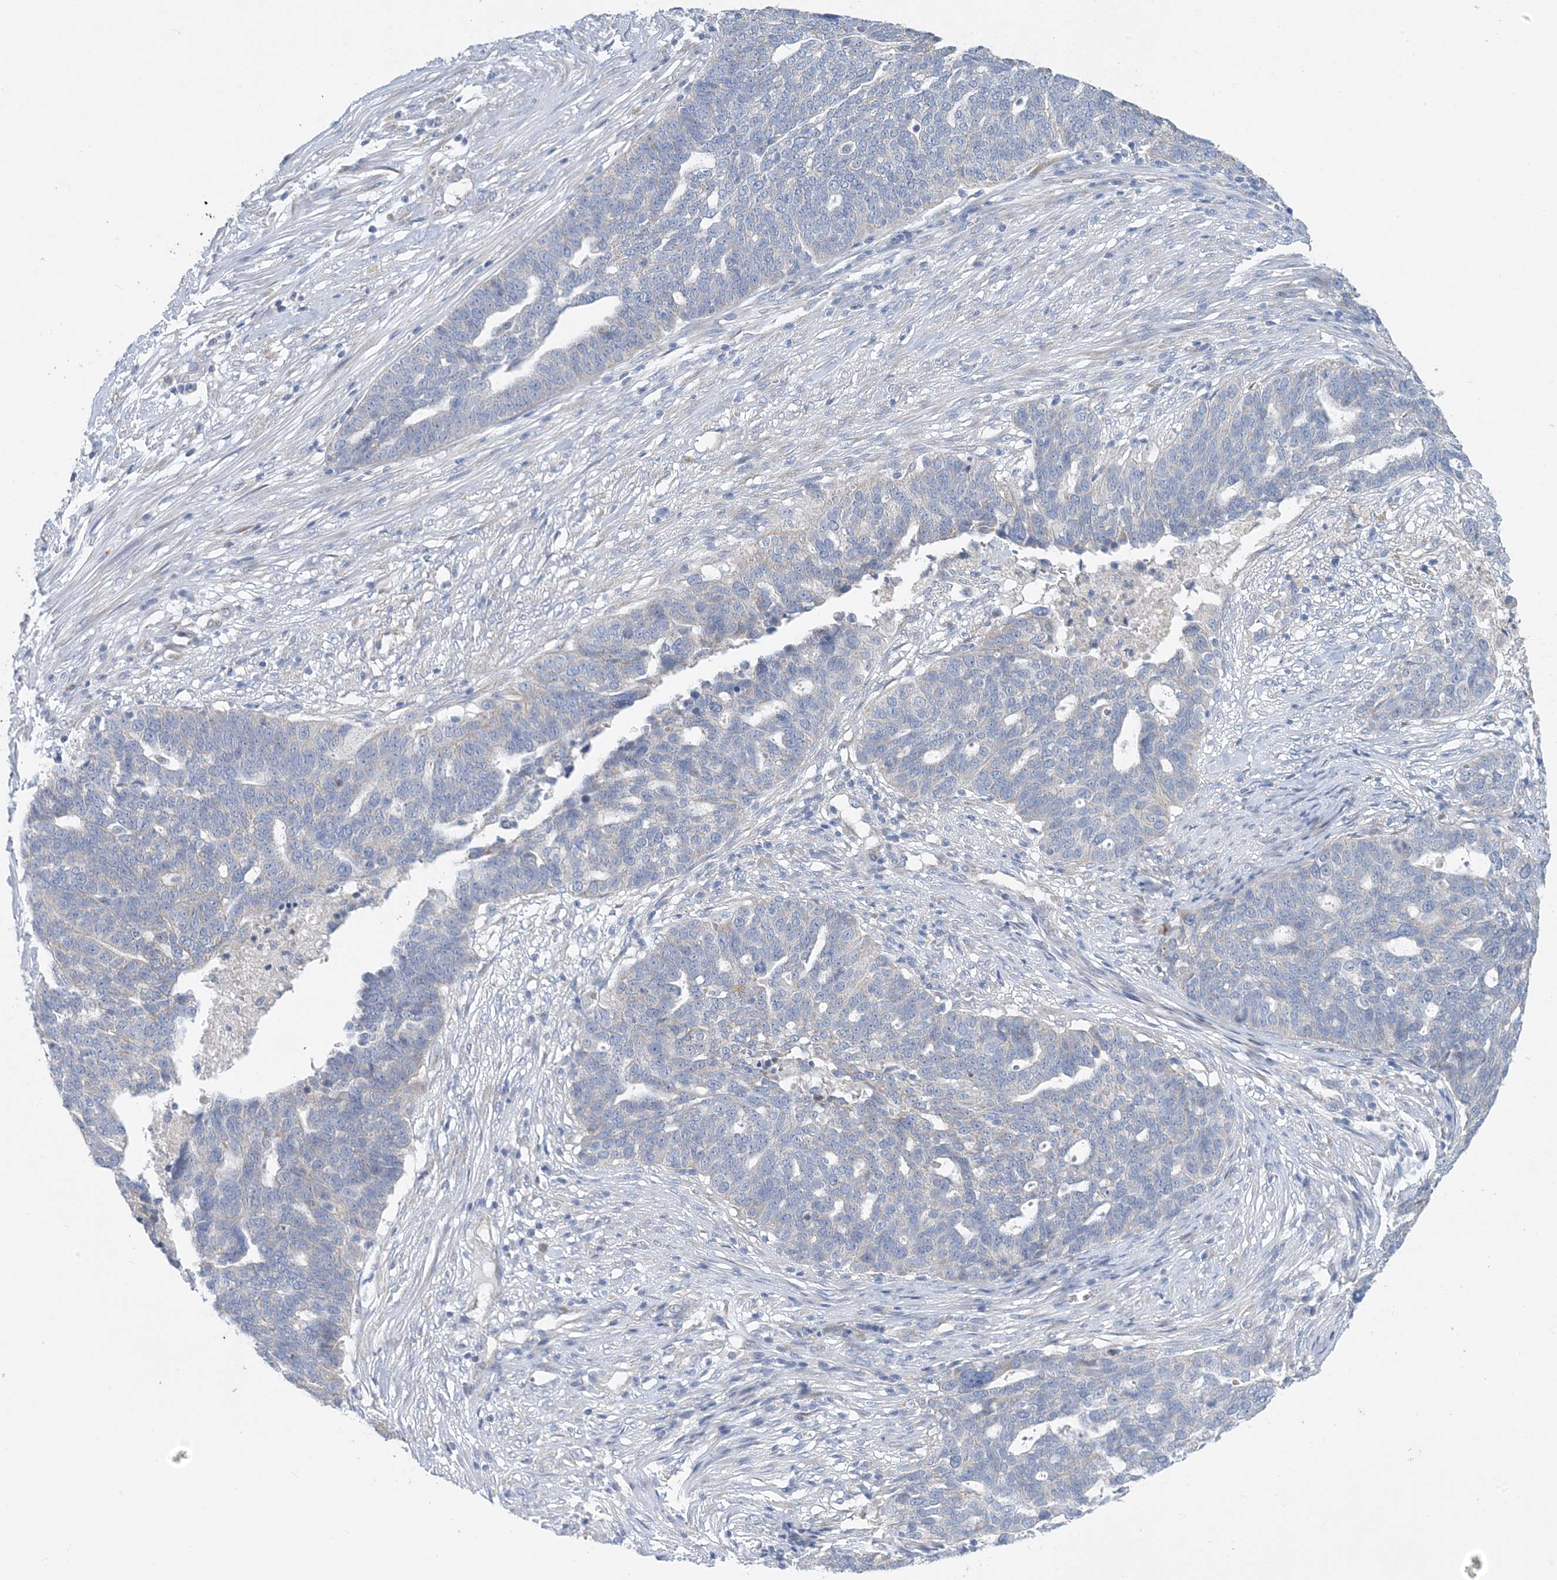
{"staining": {"intensity": "negative", "quantity": "none", "location": "none"}, "tissue": "ovarian cancer", "cell_type": "Tumor cells", "image_type": "cancer", "snomed": [{"axis": "morphology", "description": "Cystadenocarcinoma, serous, NOS"}, {"axis": "topography", "description": "Ovary"}], "caption": "DAB immunohistochemical staining of human serous cystadenocarcinoma (ovarian) displays no significant expression in tumor cells.", "gene": "ZCCHC18", "patient": {"sex": "female", "age": 59}}